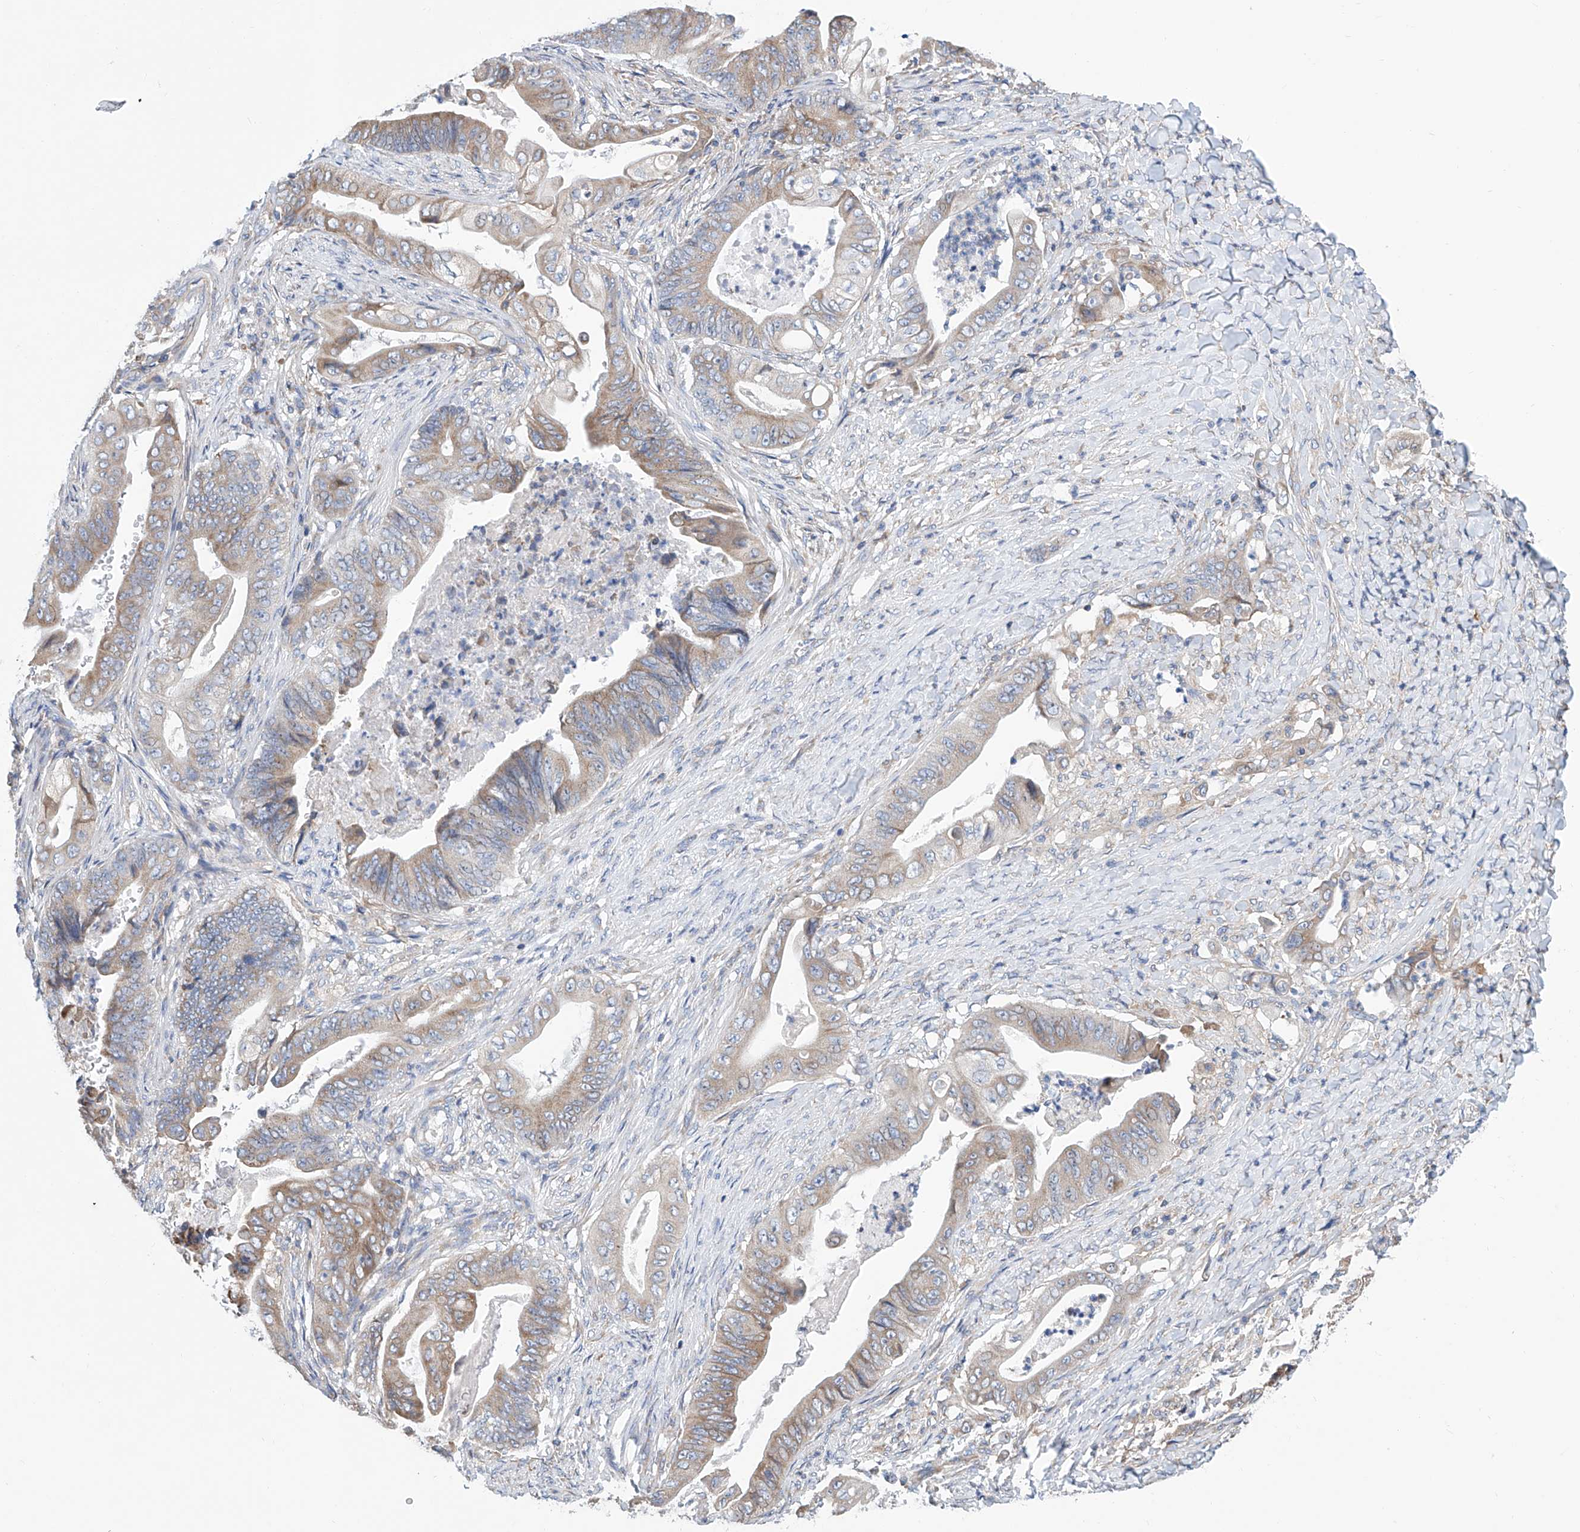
{"staining": {"intensity": "weak", "quantity": "25%-75%", "location": "cytoplasmic/membranous"}, "tissue": "stomach cancer", "cell_type": "Tumor cells", "image_type": "cancer", "snomed": [{"axis": "morphology", "description": "Adenocarcinoma, NOS"}, {"axis": "topography", "description": "Stomach"}], "caption": "Weak cytoplasmic/membranous expression is identified in about 25%-75% of tumor cells in stomach adenocarcinoma.", "gene": "MAD2L1", "patient": {"sex": "female", "age": 73}}